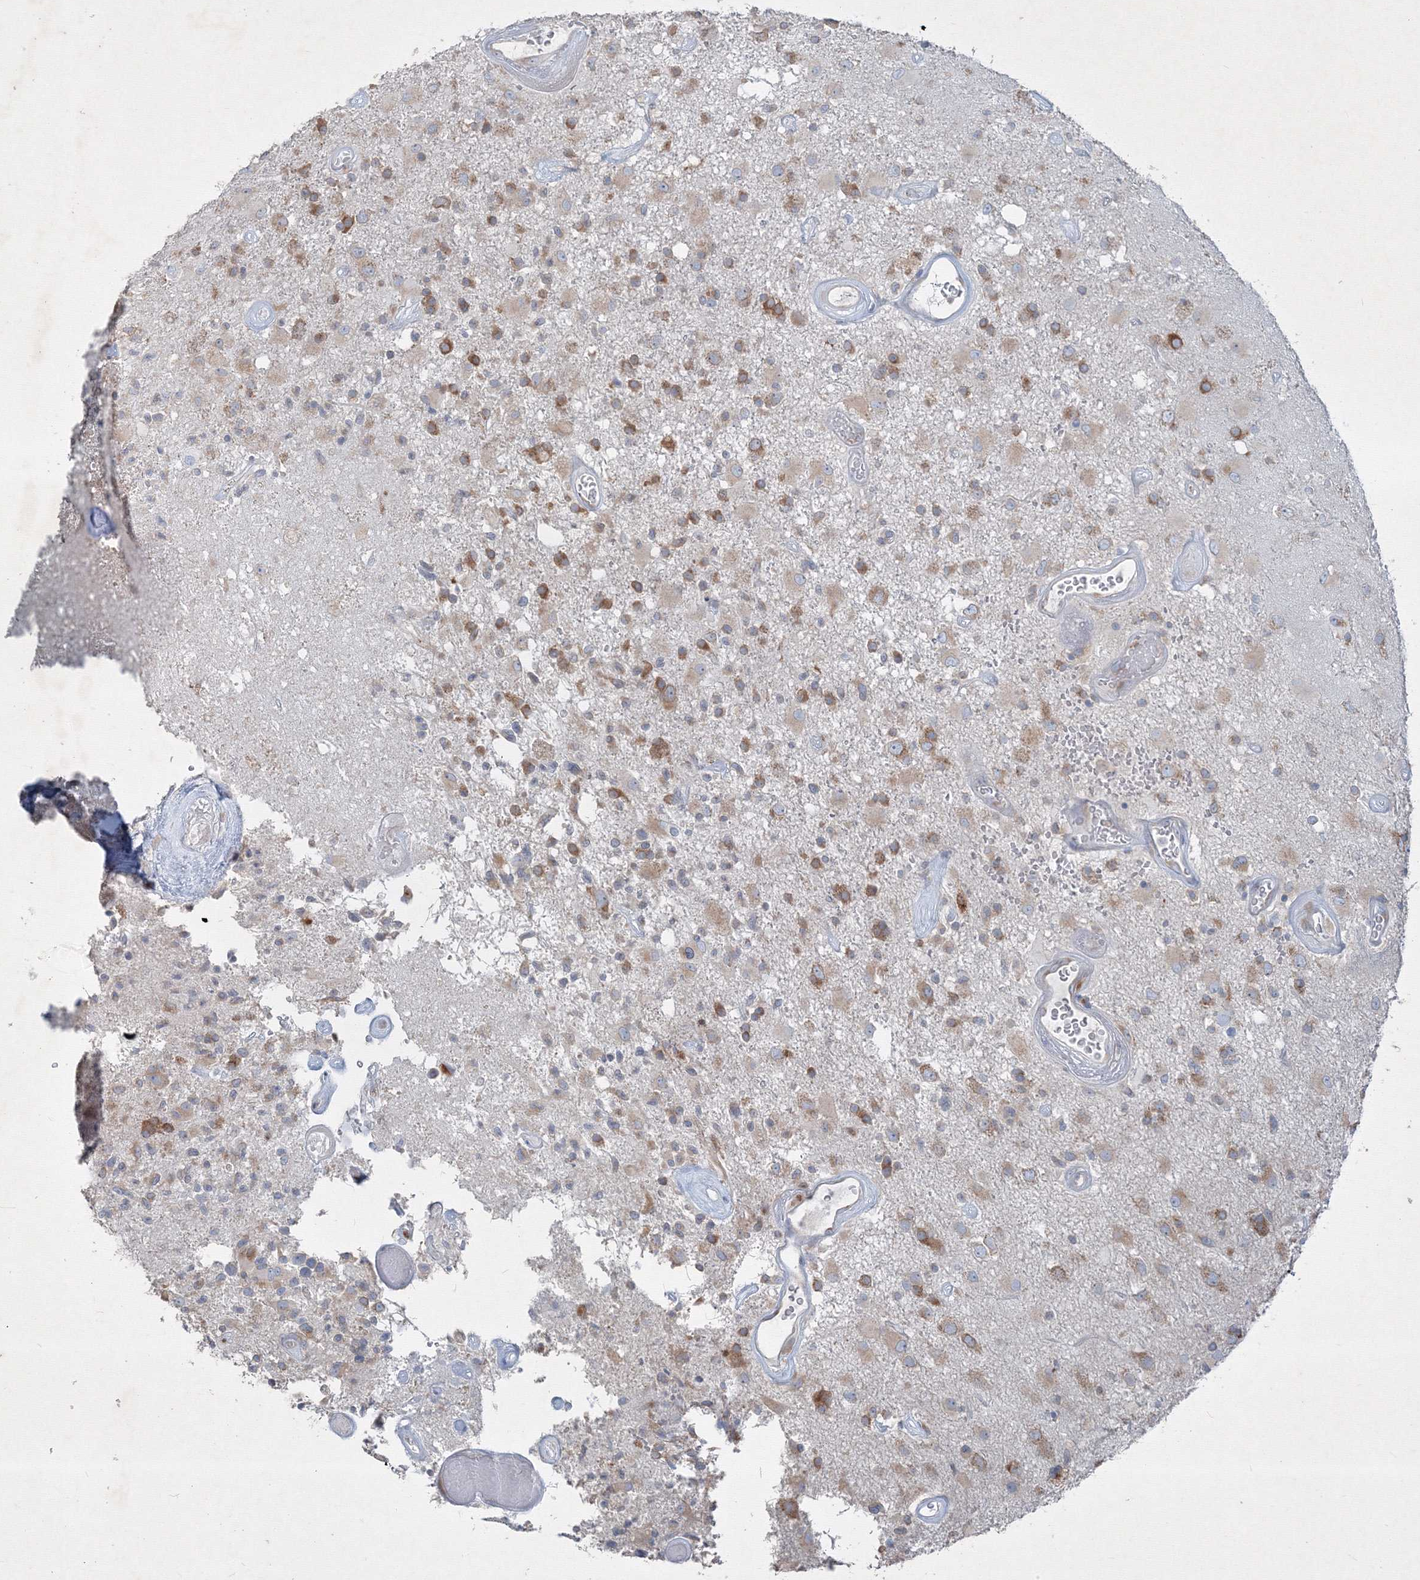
{"staining": {"intensity": "moderate", "quantity": "25%-75%", "location": "cytoplasmic/membranous"}, "tissue": "glioma", "cell_type": "Tumor cells", "image_type": "cancer", "snomed": [{"axis": "morphology", "description": "Glioma, malignant, High grade"}, {"axis": "morphology", "description": "Glioblastoma, NOS"}, {"axis": "topography", "description": "Brain"}], "caption": "Immunohistochemistry (IHC) image of human high-grade glioma (malignant) stained for a protein (brown), which displays medium levels of moderate cytoplasmic/membranous positivity in approximately 25%-75% of tumor cells.", "gene": "IFNAR1", "patient": {"sex": "male", "age": 60}}